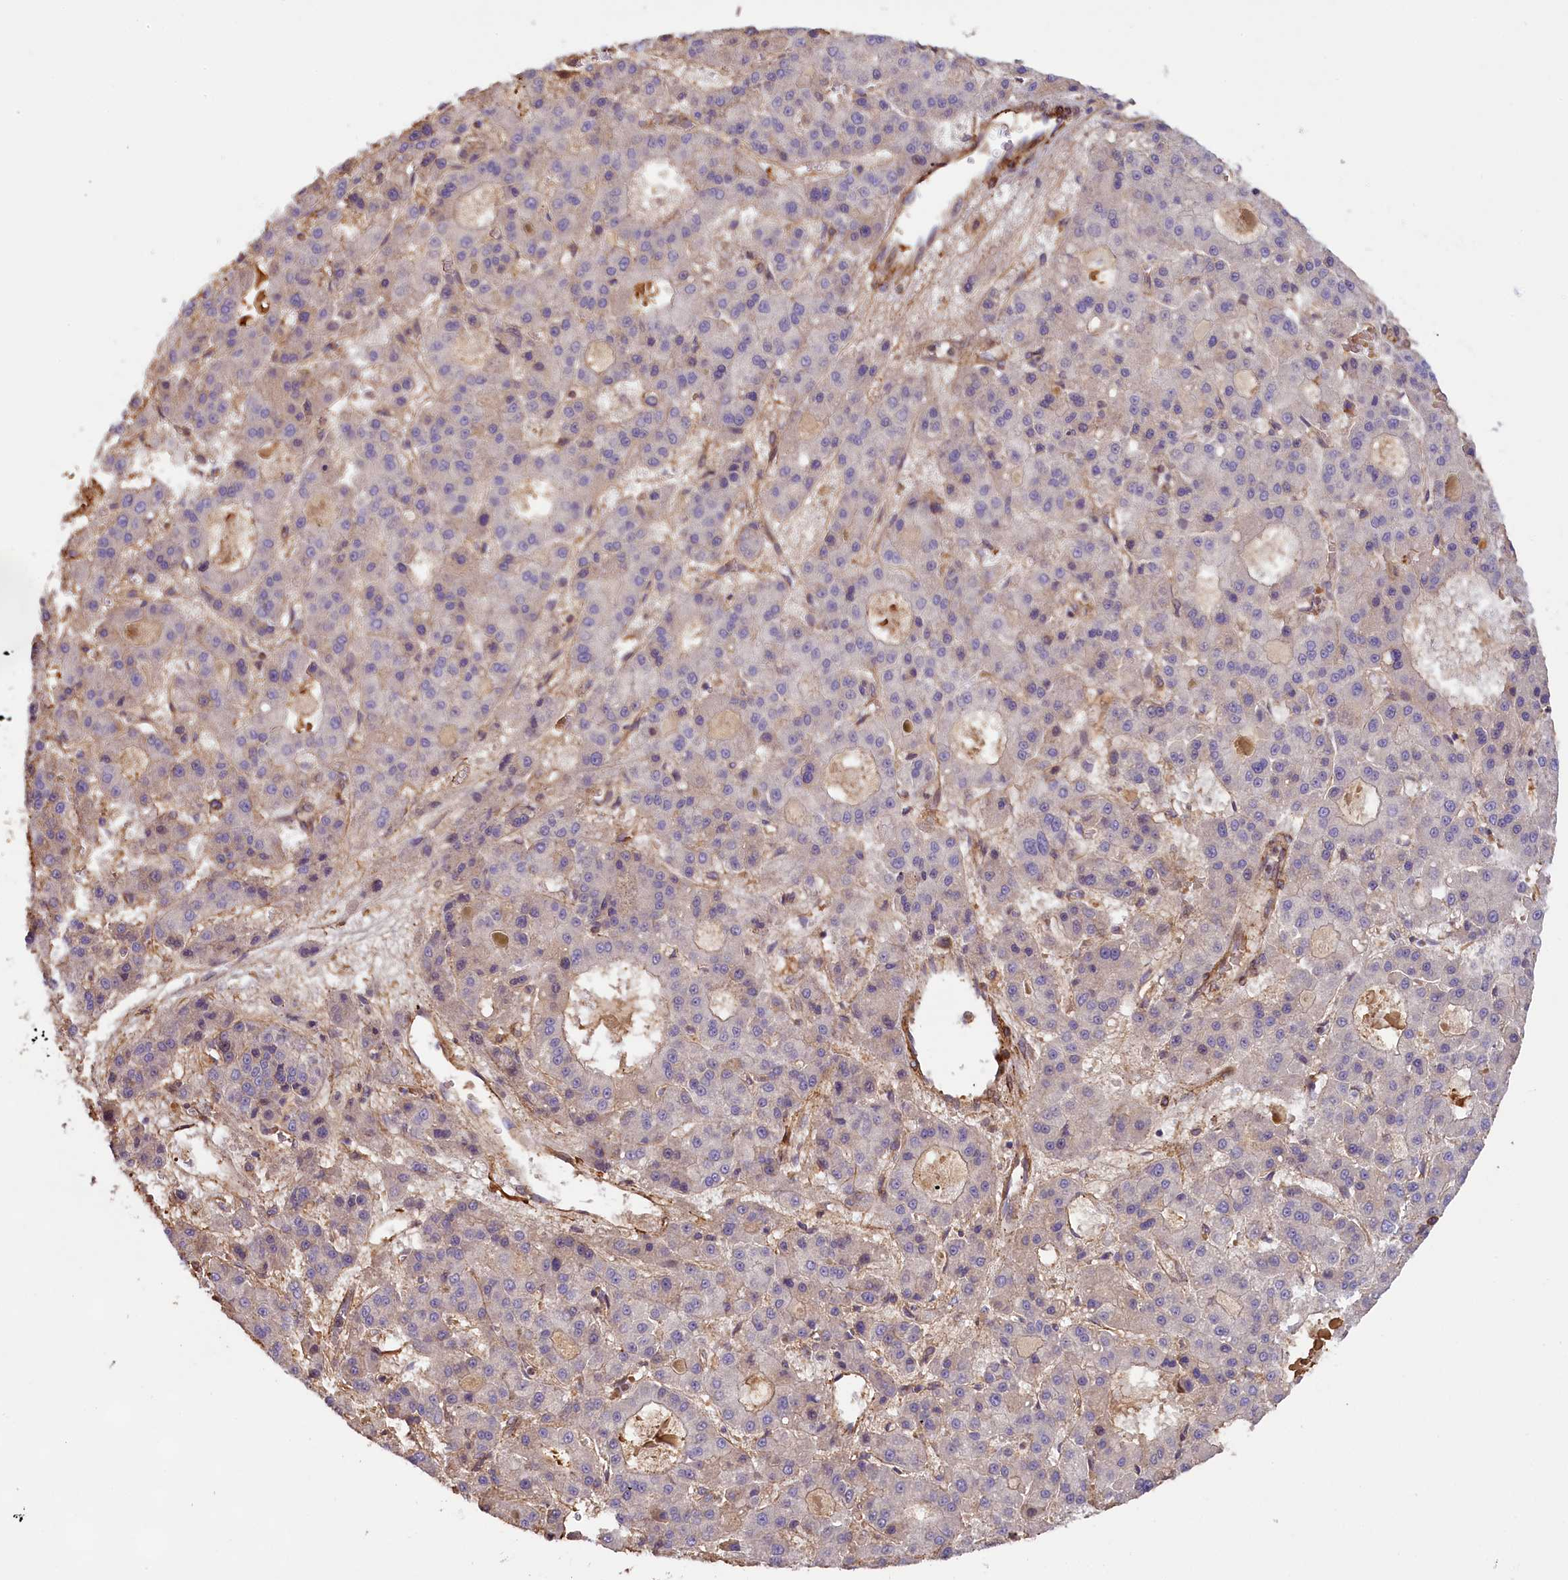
{"staining": {"intensity": "weak", "quantity": "<25%", "location": "cytoplasmic/membranous"}, "tissue": "liver cancer", "cell_type": "Tumor cells", "image_type": "cancer", "snomed": [{"axis": "morphology", "description": "Carcinoma, Hepatocellular, NOS"}, {"axis": "topography", "description": "Liver"}], "caption": "High power microscopy histopathology image of an immunohistochemistry (IHC) image of liver cancer (hepatocellular carcinoma), revealing no significant expression in tumor cells. (Immunohistochemistry, brightfield microscopy, high magnification).", "gene": "FUZ", "patient": {"sex": "male", "age": 70}}